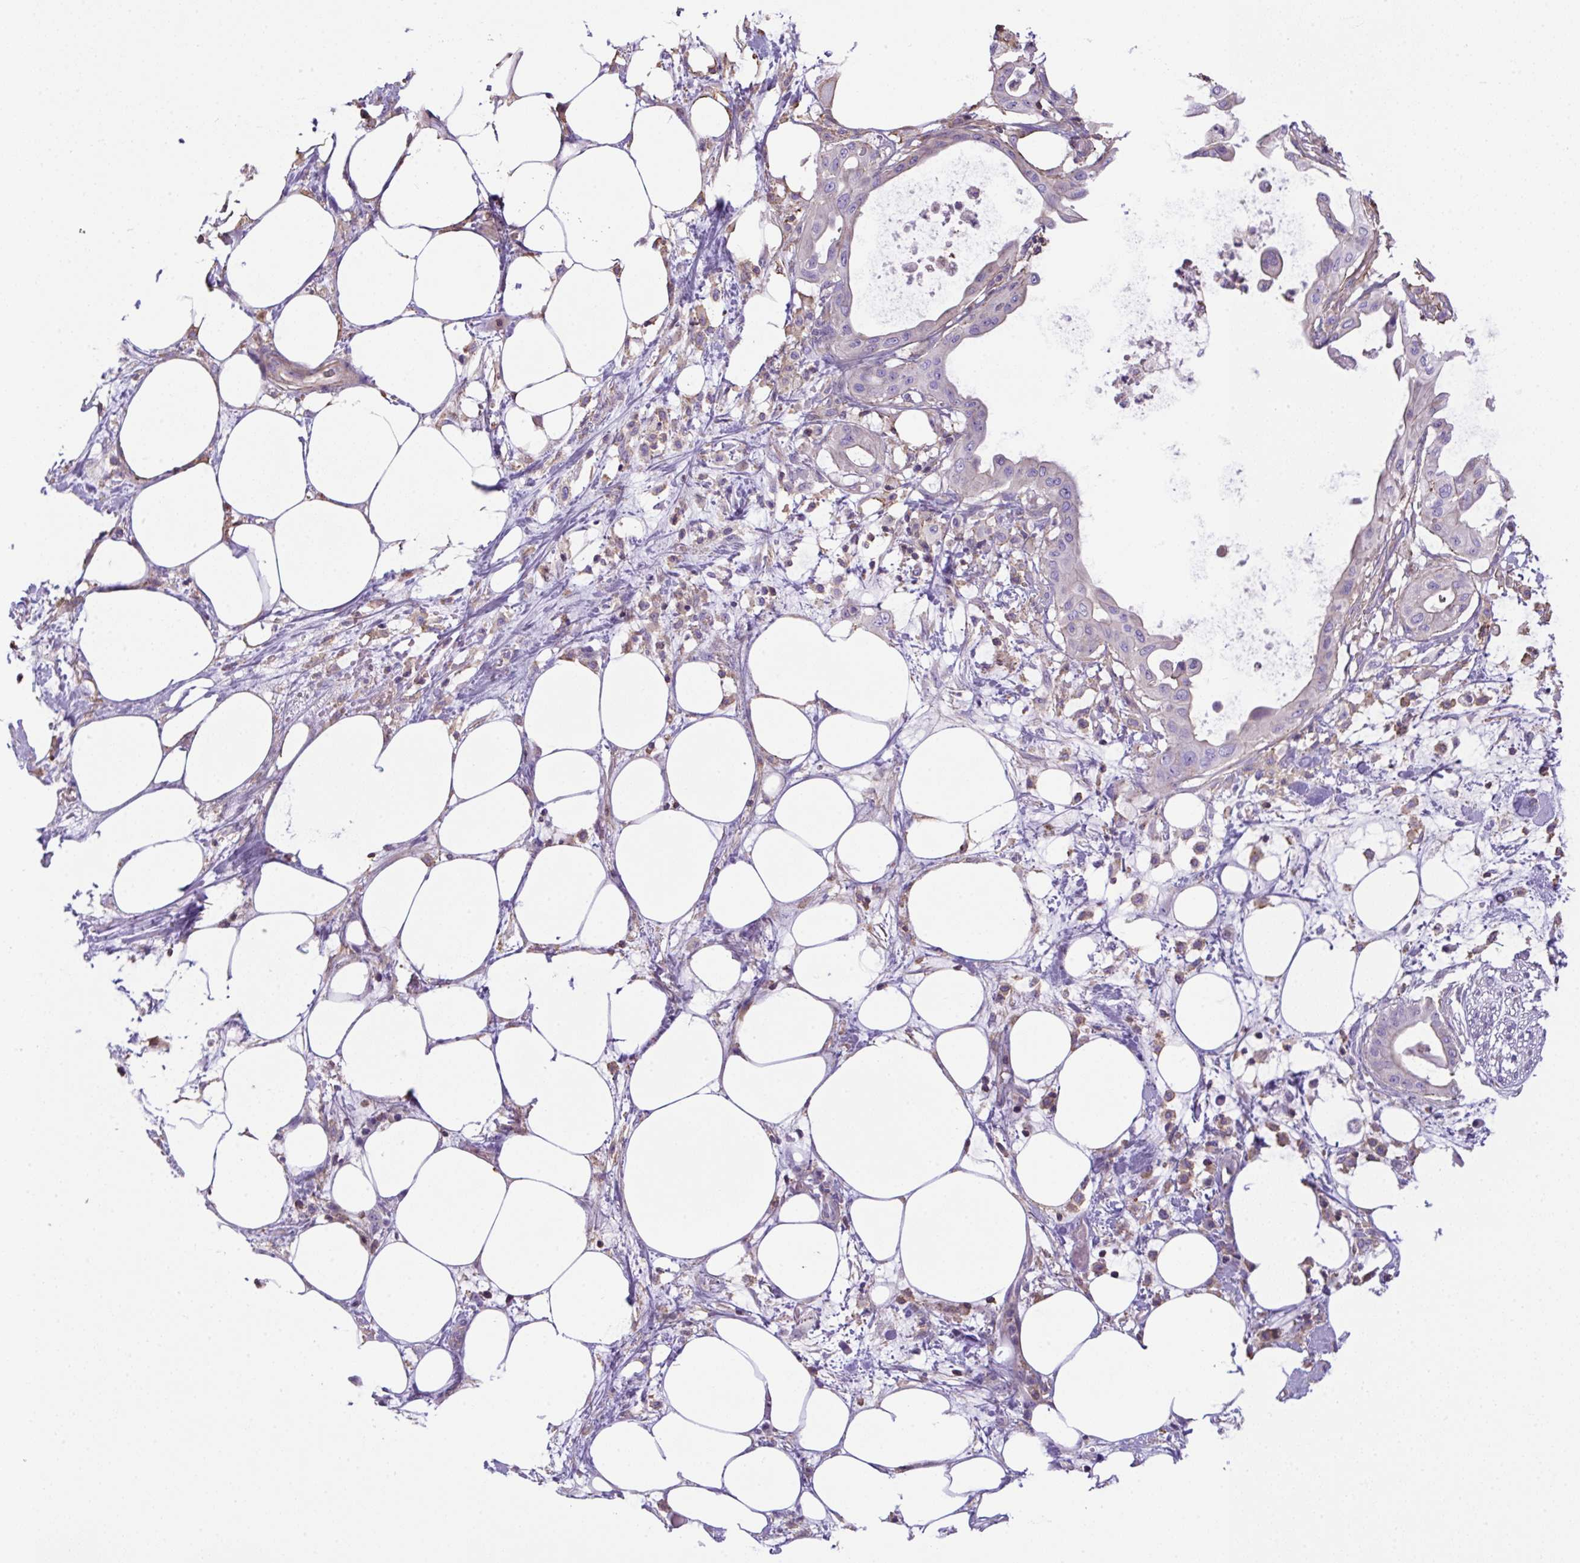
{"staining": {"intensity": "negative", "quantity": "none", "location": "none"}, "tissue": "pancreatic cancer", "cell_type": "Tumor cells", "image_type": "cancer", "snomed": [{"axis": "morphology", "description": "Adenocarcinoma, NOS"}, {"axis": "topography", "description": "Pancreas"}], "caption": "Tumor cells are negative for brown protein staining in pancreatic cancer. (Brightfield microscopy of DAB immunohistochemistry at high magnification).", "gene": "NPTN", "patient": {"sex": "male", "age": 68}}